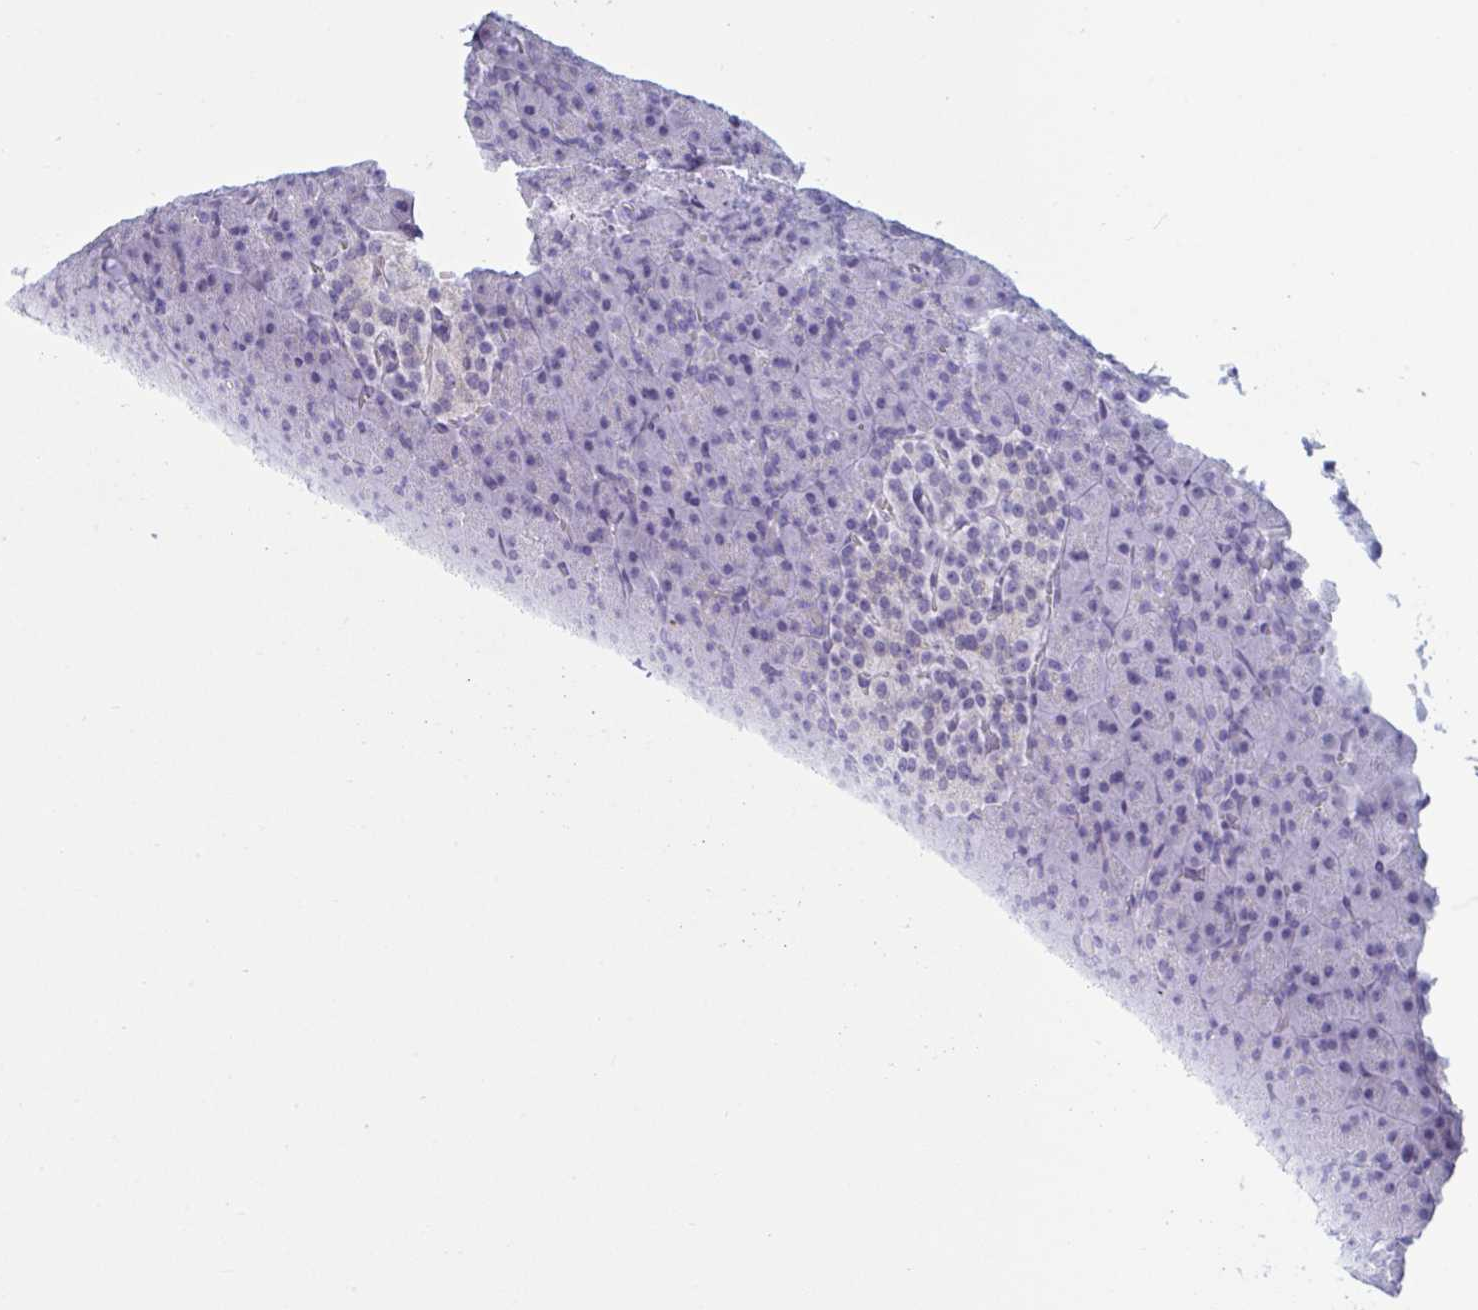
{"staining": {"intensity": "negative", "quantity": "none", "location": "none"}, "tissue": "pancreas", "cell_type": "Exocrine glandular cells", "image_type": "normal", "snomed": [{"axis": "morphology", "description": "Normal tissue, NOS"}, {"axis": "topography", "description": "Pancreas"}], "caption": "The immunohistochemistry histopathology image has no significant staining in exocrine glandular cells of pancreas. The staining was performed using DAB to visualize the protein expression in brown, while the nuclei were stained in blue with hematoxylin (Magnification: 20x).", "gene": "OR1L3", "patient": {"sex": "female", "age": 74}}